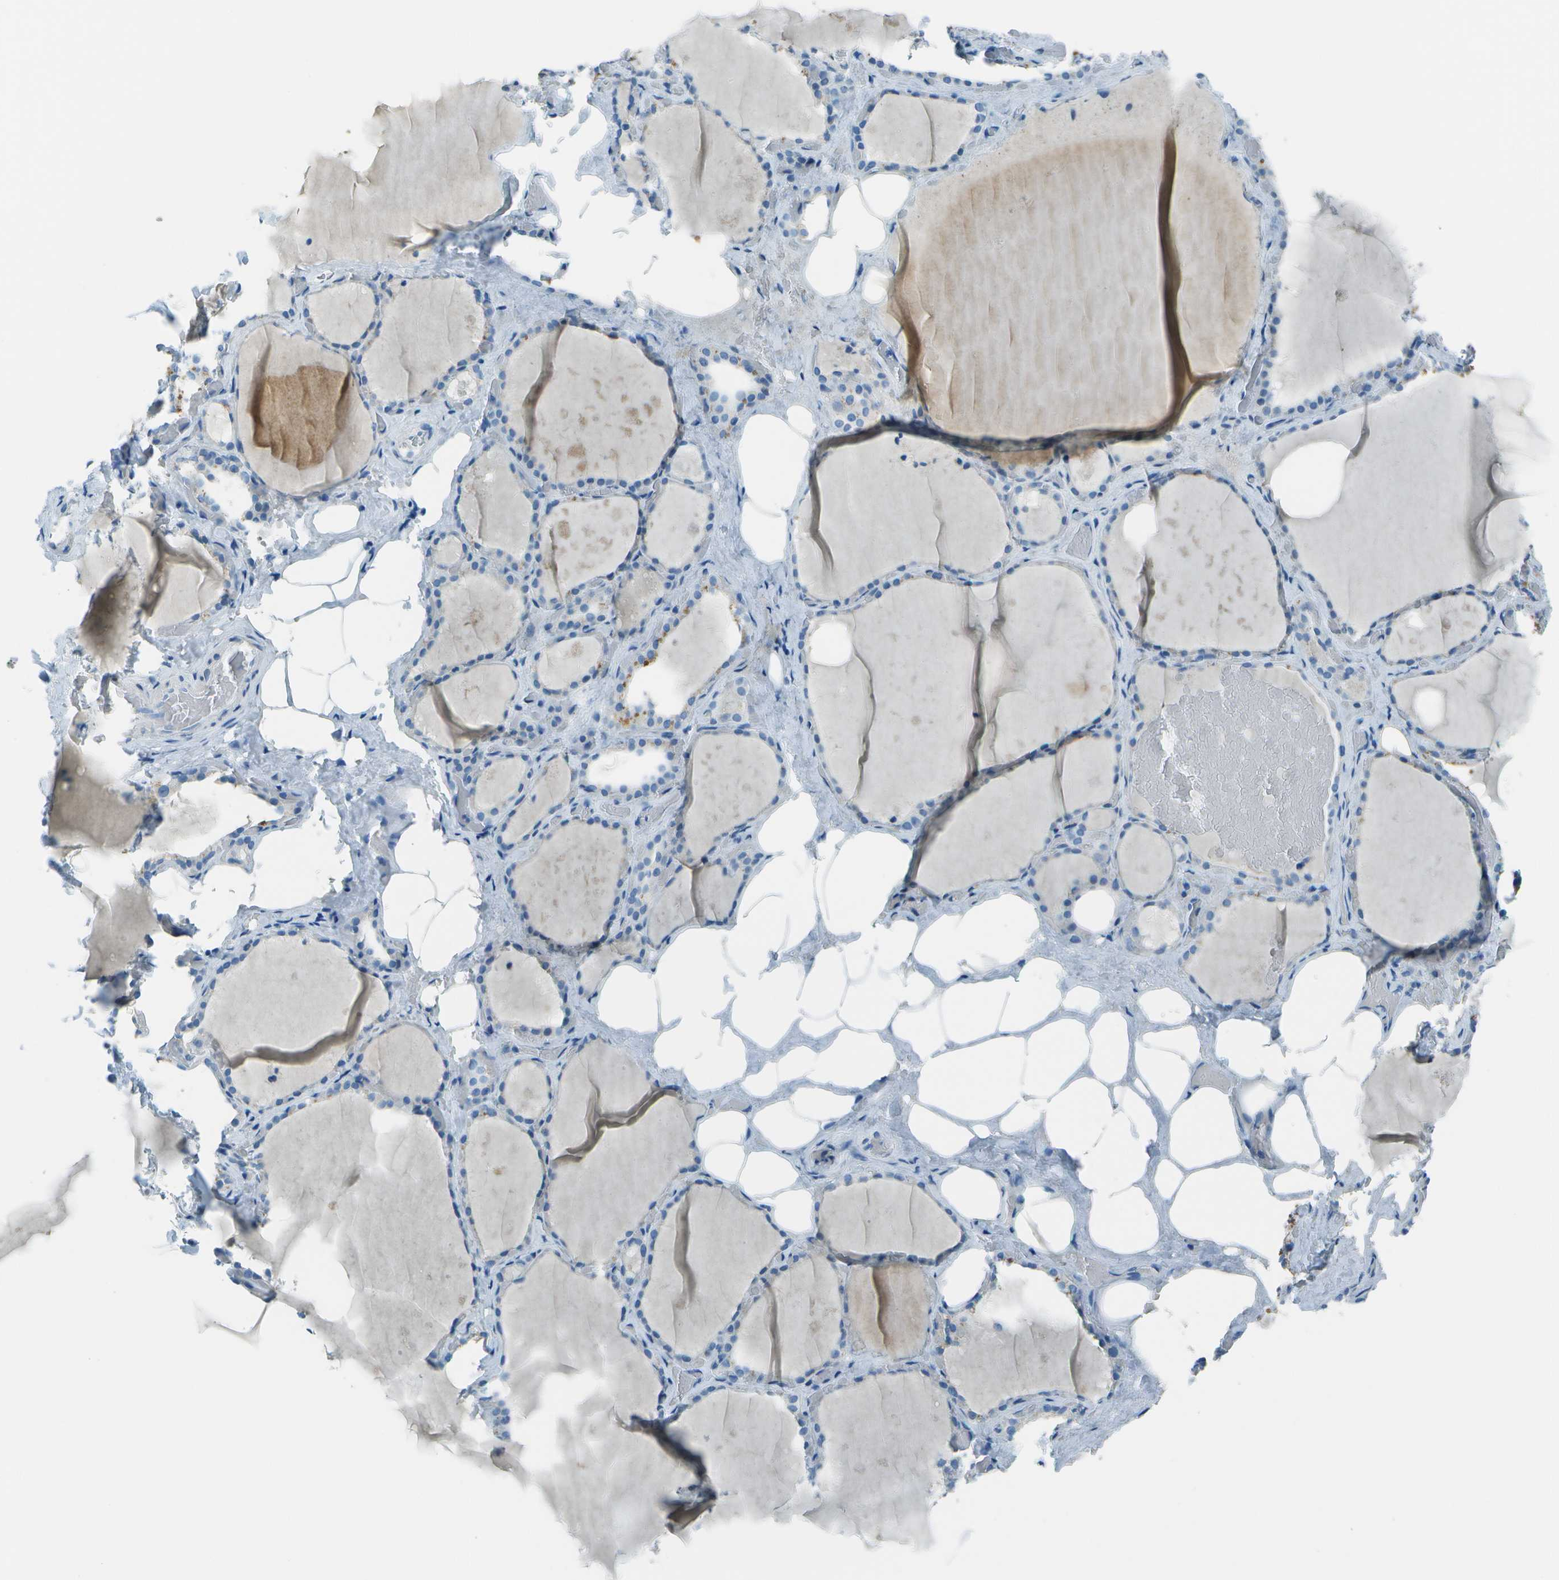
{"staining": {"intensity": "negative", "quantity": "none", "location": "none"}, "tissue": "thyroid gland", "cell_type": "Glandular cells", "image_type": "normal", "snomed": [{"axis": "morphology", "description": "Normal tissue, NOS"}, {"axis": "topography", "description": "Thyroid gland"}], "caption": "High magnification brightfield microscopy of unremarkable thyroid gland stained with DAB (3,3'-diaminobenzidine) (brown) and counterstained with hematoxylin (blue): glandular cells show no significant positivity.", "gene": "FGF1", "patient": {"sex": "male", "age": 61}}